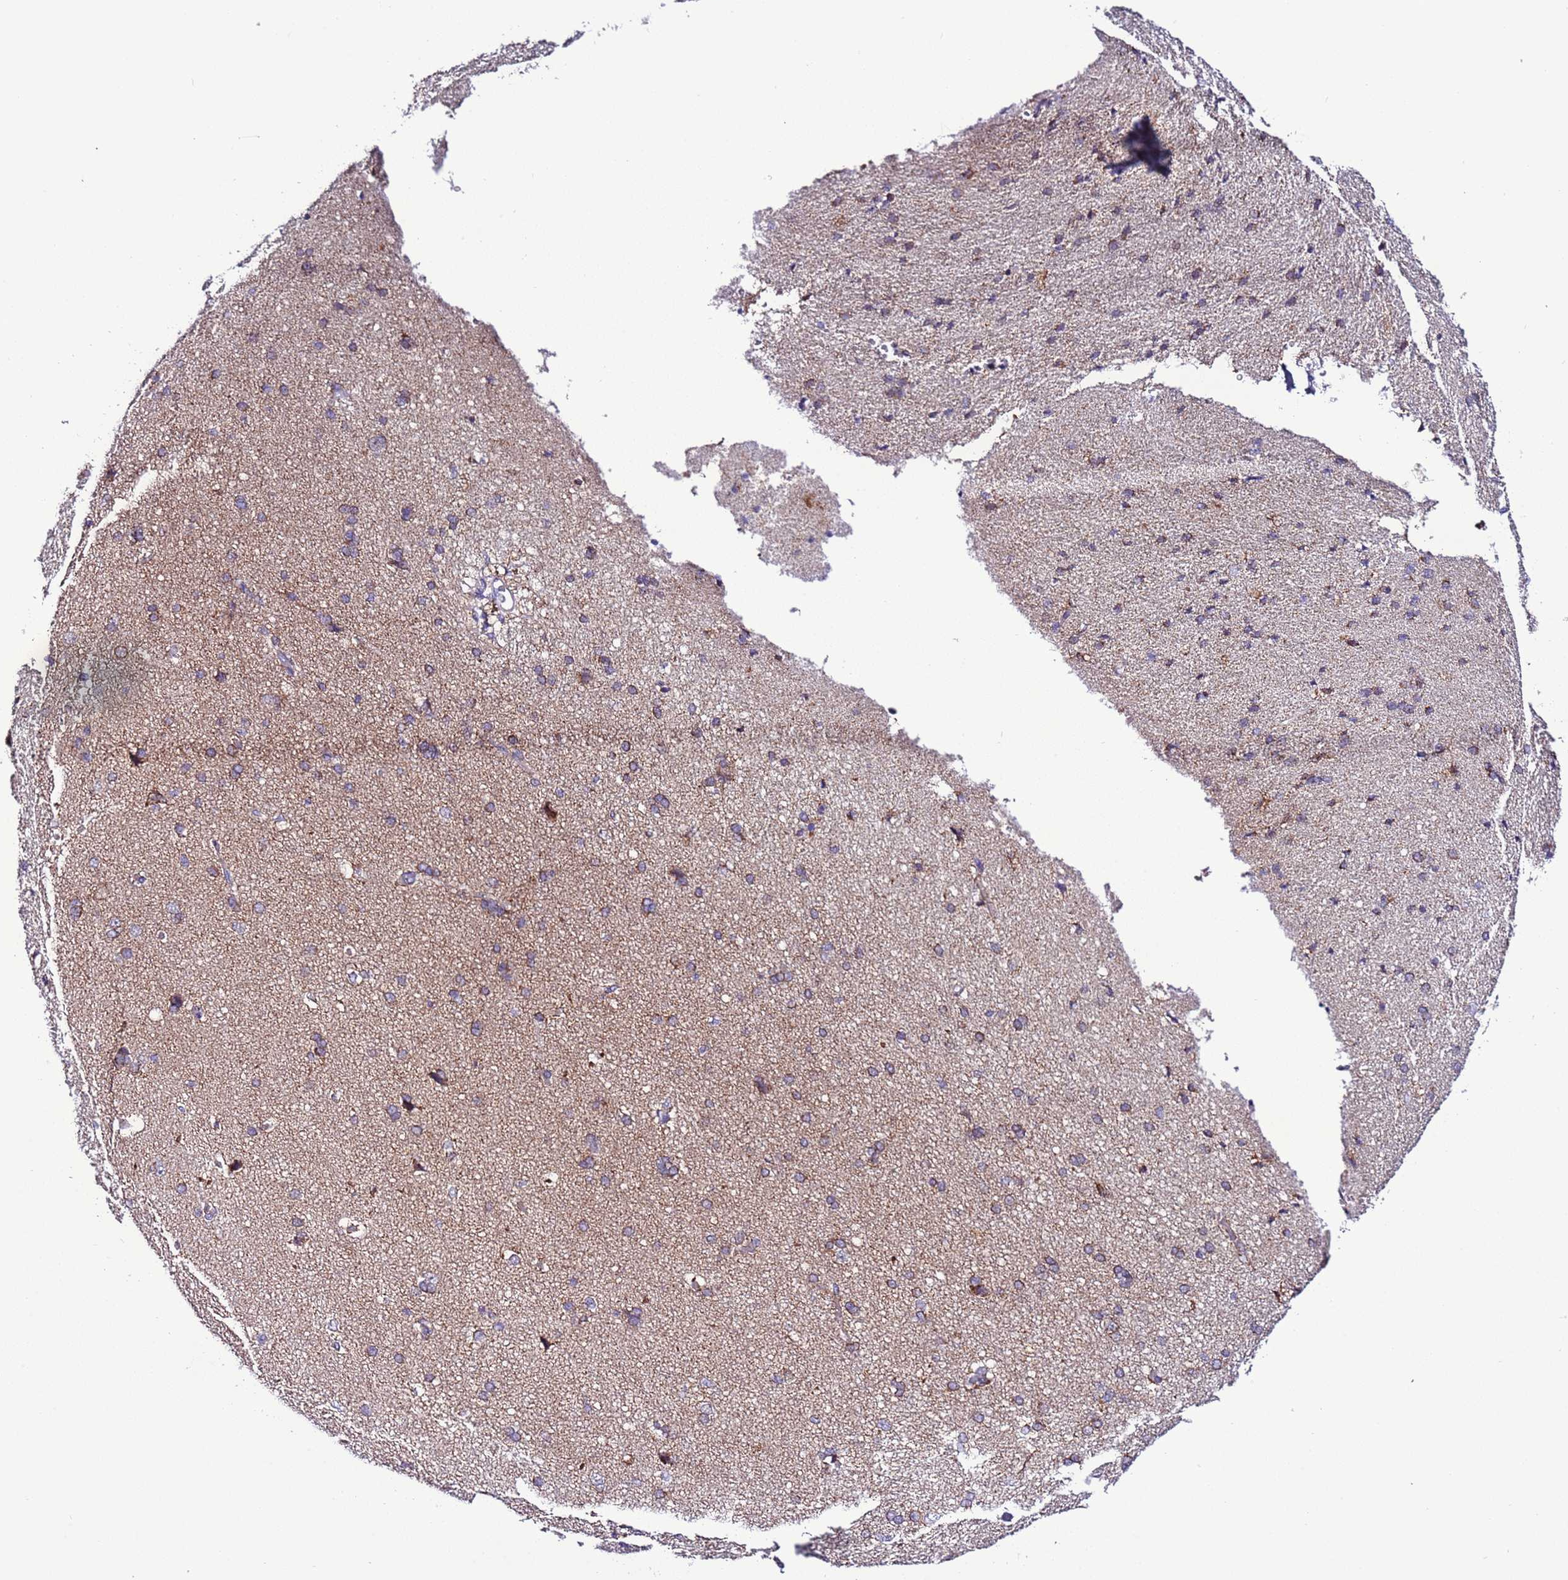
{"staining": {"intensity": "moderate", "quantity": "25%-75%", "location": "cytoplasmic/membranous"}, "tissue": "cerebral cortex", "cell_type": "Endothelial cells", "image_type": "normal", "snomed": [{"axis": "morphology", "description": "Normal tissue, NOS"}, {"axis": "topography", "description": "Cerebral cortex"}], "caption": "Endothelial cells exhibit moderate cytoplasmic/membranous staining in about 25%-75% of cells in unremarkable cerebral cortex.", "gene": "UEVLD", "patient": {"sex": "male", "age": 62}}